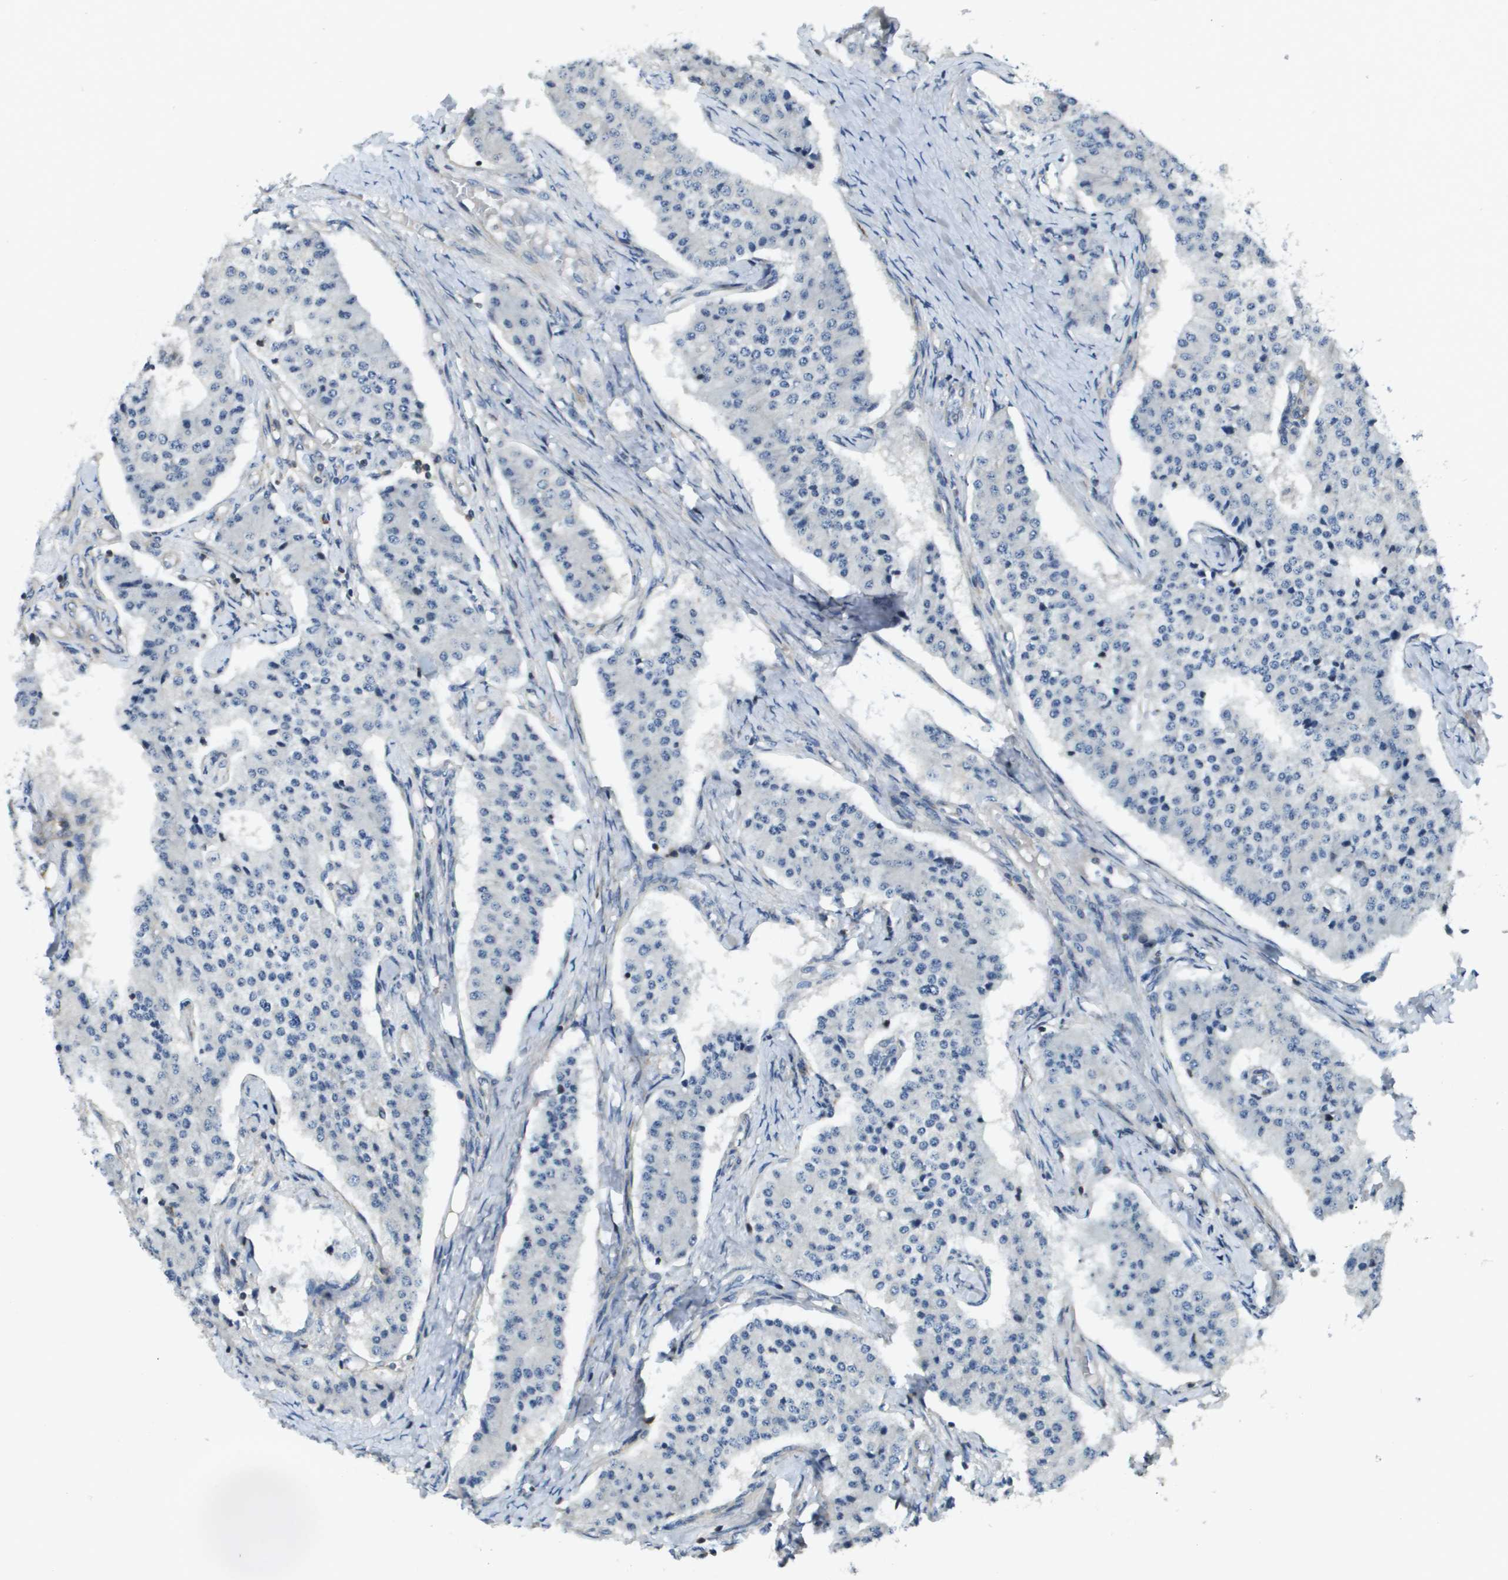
{"staining": {"intensity": "negative", "quantity": "none", "location": "none"}, "tissue": "carcinoid", "cell_type": "Tumor cells", "image_type": "cancer", "snomed": [{"axis": "morphology", "description": "Carcinoid, malignant, NOS"}, {"axis": "topography", "description": "Colon"}], "caption": "Immunohistochemical staining of human carcinoid demonstrates no significant staining in tumor cells.", "gene": "SCN4B", "patient": {"sex": "female", "age": 52}}